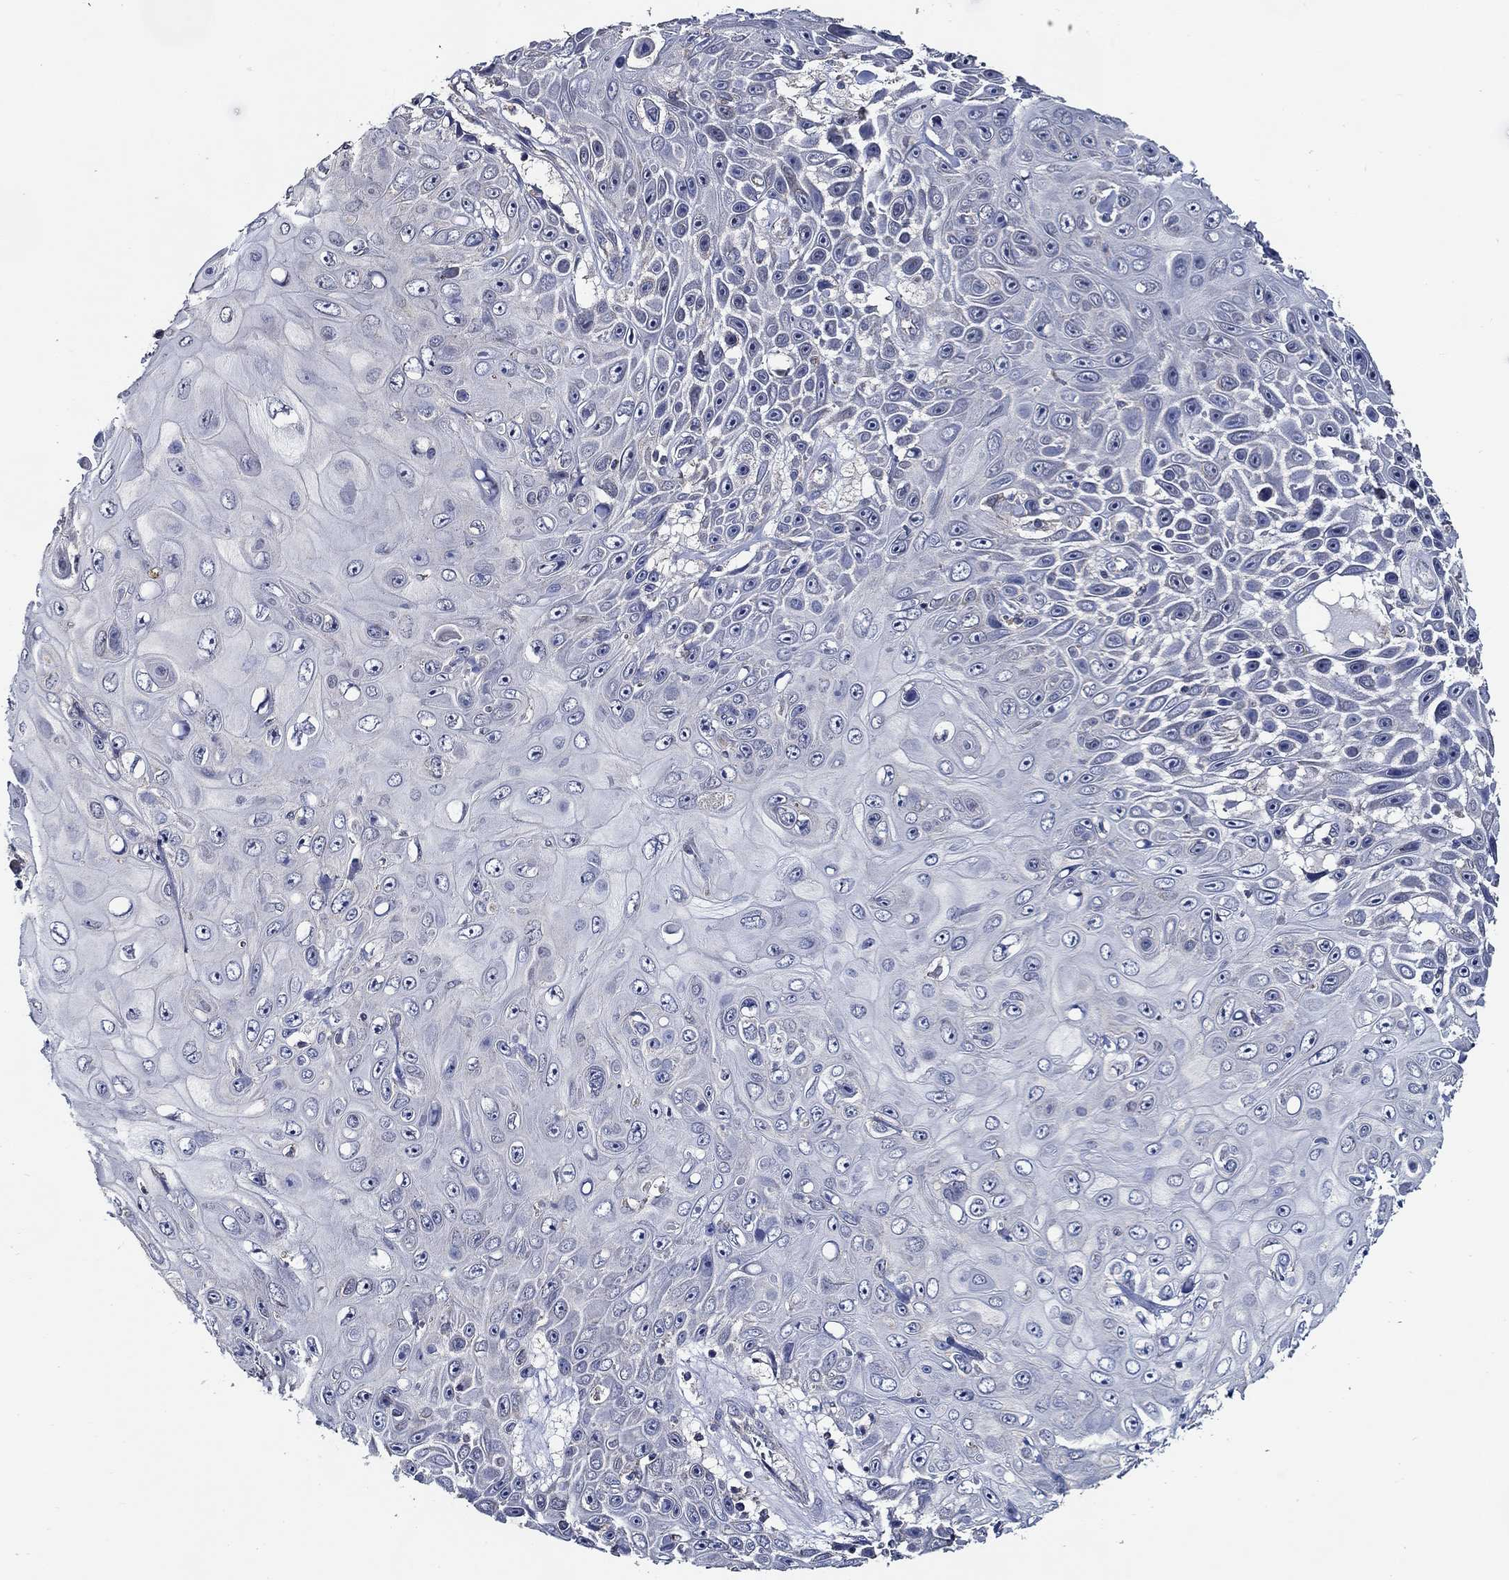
{"staining": {"intensity": "negative", "quantity": "none", "location": "none"}, "tissue": "skin cancer", "cell_type": "Tumor cells", "image_type": "cancer", "snomed": [{"axis": "morphology", "description": "Squamous cell carcinoma, NOS"}, {"axis": "topography", "description": "Skin"}], "caption": "Human skin cancer stained for a protein using IHC exhibits no expression in tumor cells.", "gene": "WDR53", "patient": {"sex": "male", "age": 82}}